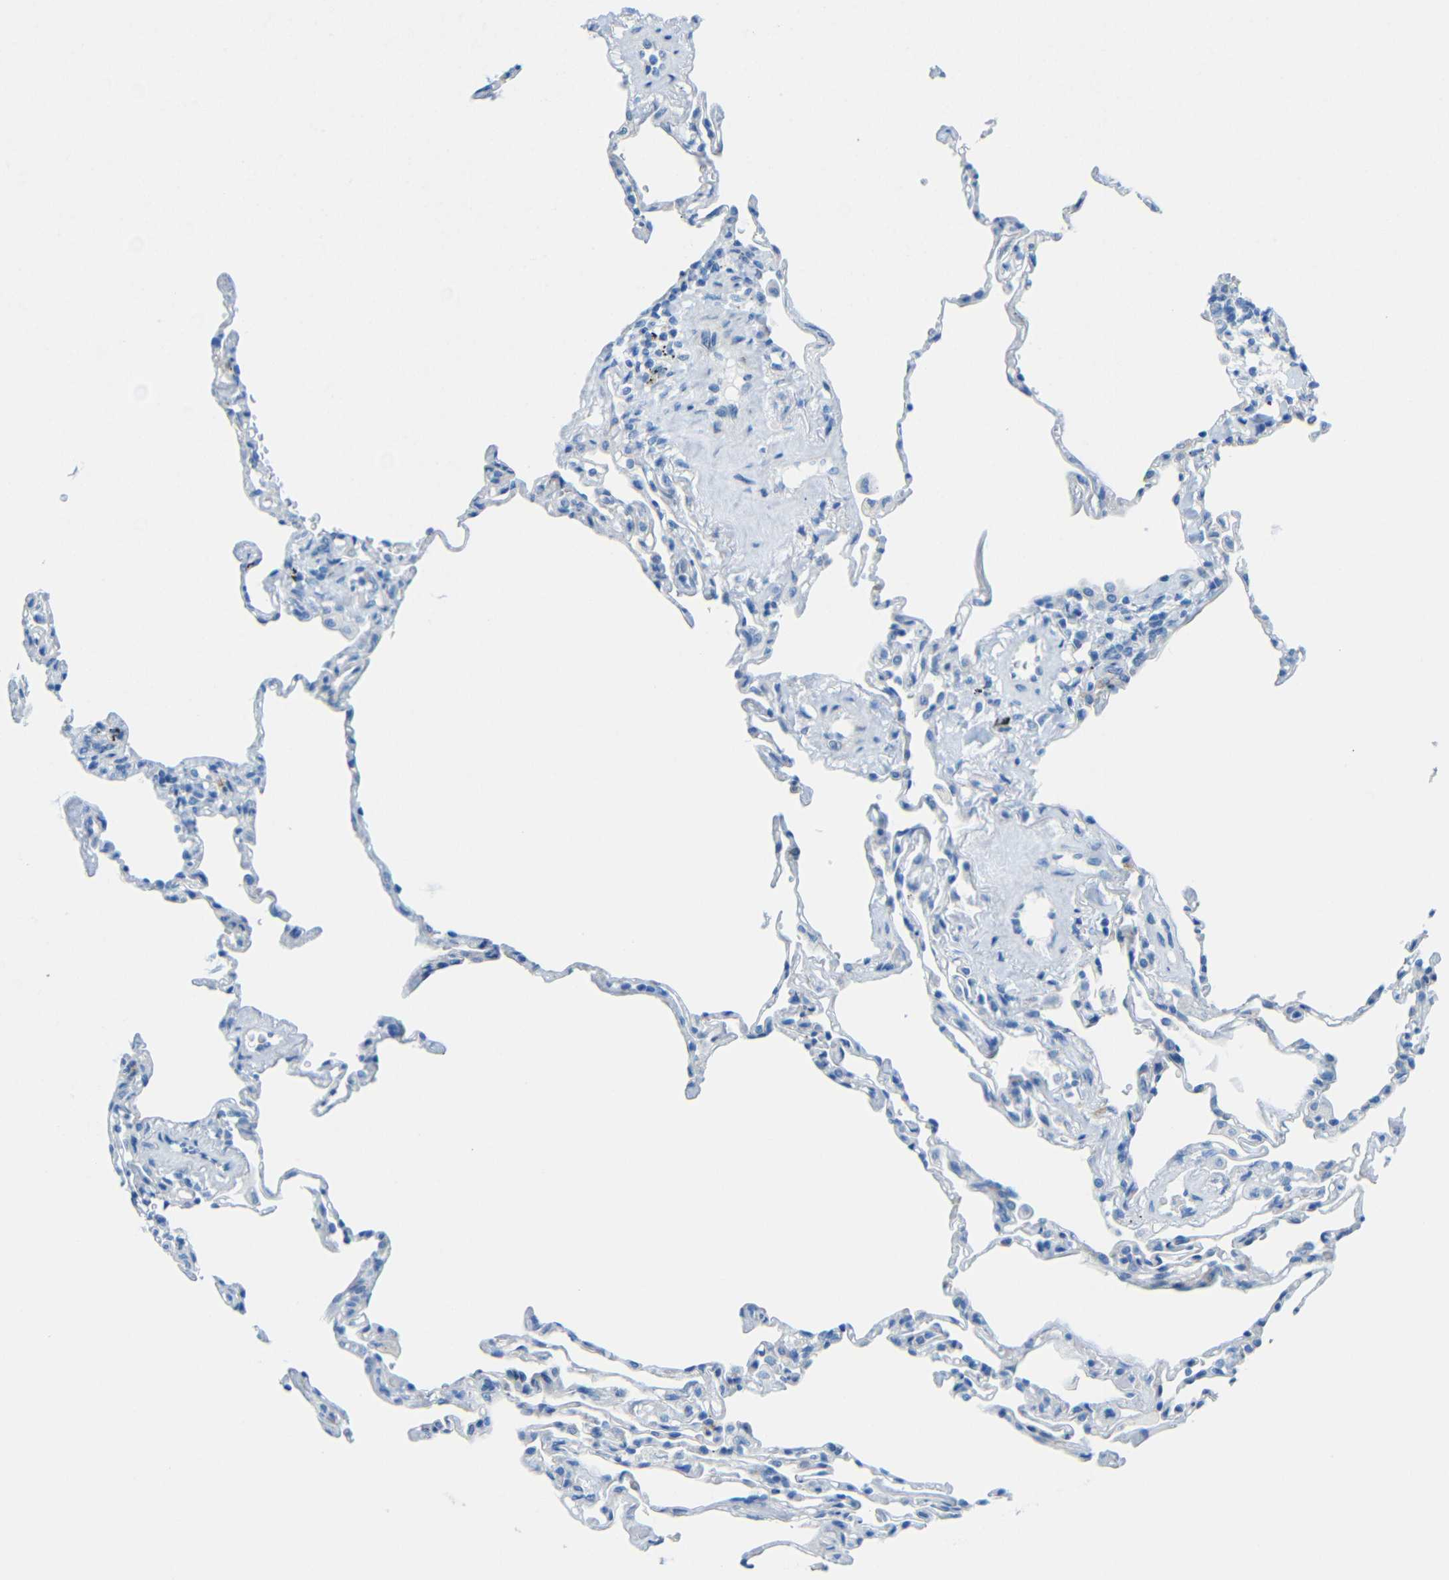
{"staining": {"intensity": "weak", "quantity": "<25%", "location": "cytoplasmic/membranous"}, "tissue": "lung", "cell_type": "Alveolar cells", "image_type": "normal", "snomed": [{"axis": "morphology", "description": "Normal tissue, NOS"}, {"axis": "topography", "description": "Lung"}], "caption": "DAB immunohistochemical staining of unremarkable lung demonstrates no significant positivity in alveolar cells.", "gene": "TUBB4B", "patient": {"sex": "male", "age": 59}}